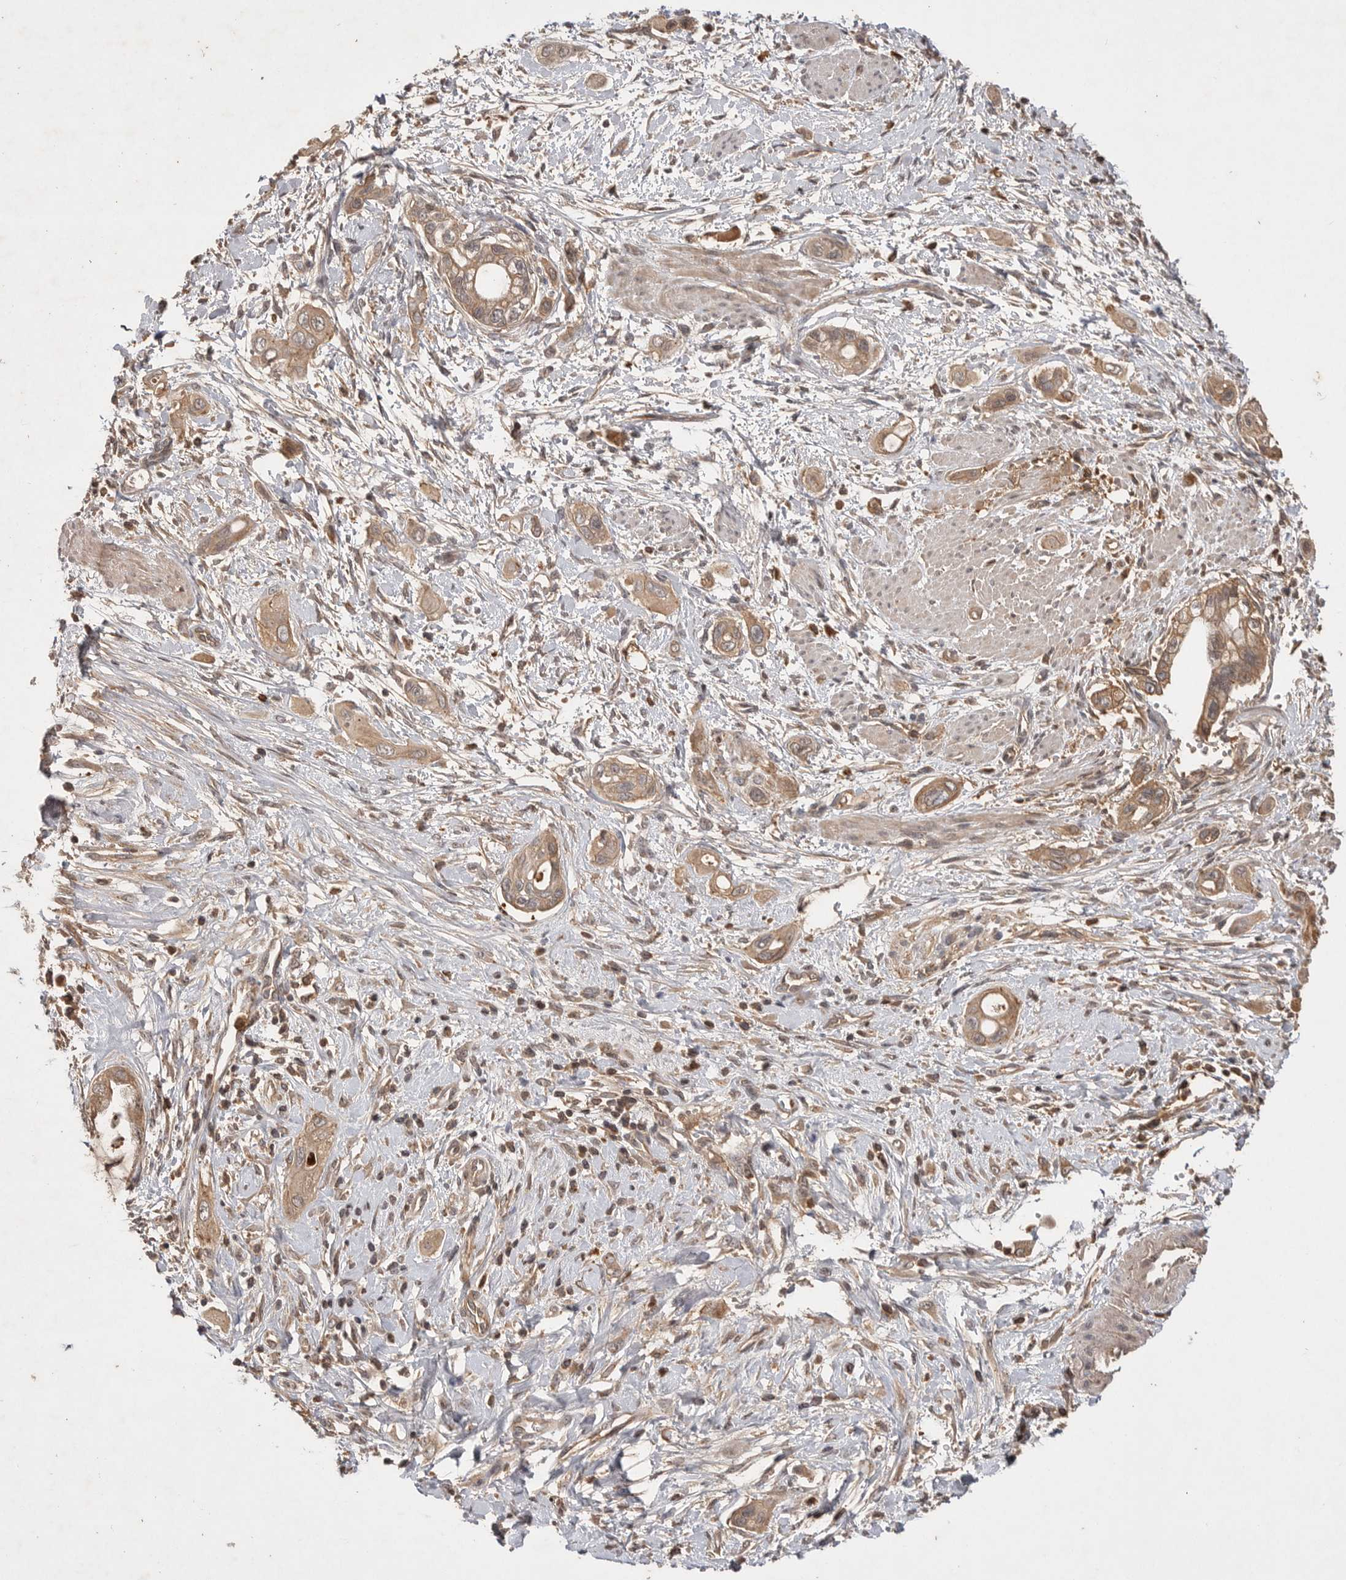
{"staining": {"intensity": "weak", "quantity": ">75%", "location": "cytoplasmic/membranous"}, "tissue": "pancreatic cancer", "cell_type": "Tumor cells", "image_type": "cancer", "snomed": [{"axis": "morphology", "description": "Adenocarcinoma, NOS"}, {"axis": "topography", "description": "Pancreas"}], "caption": "Tumor cells exhibit weak cytoplasmic/membranous staining in approximately >75% of cells in pancreatic adenocarcinoma.", "gene": "VN1R4", "patient": {"sex": "male", "age": 59}}